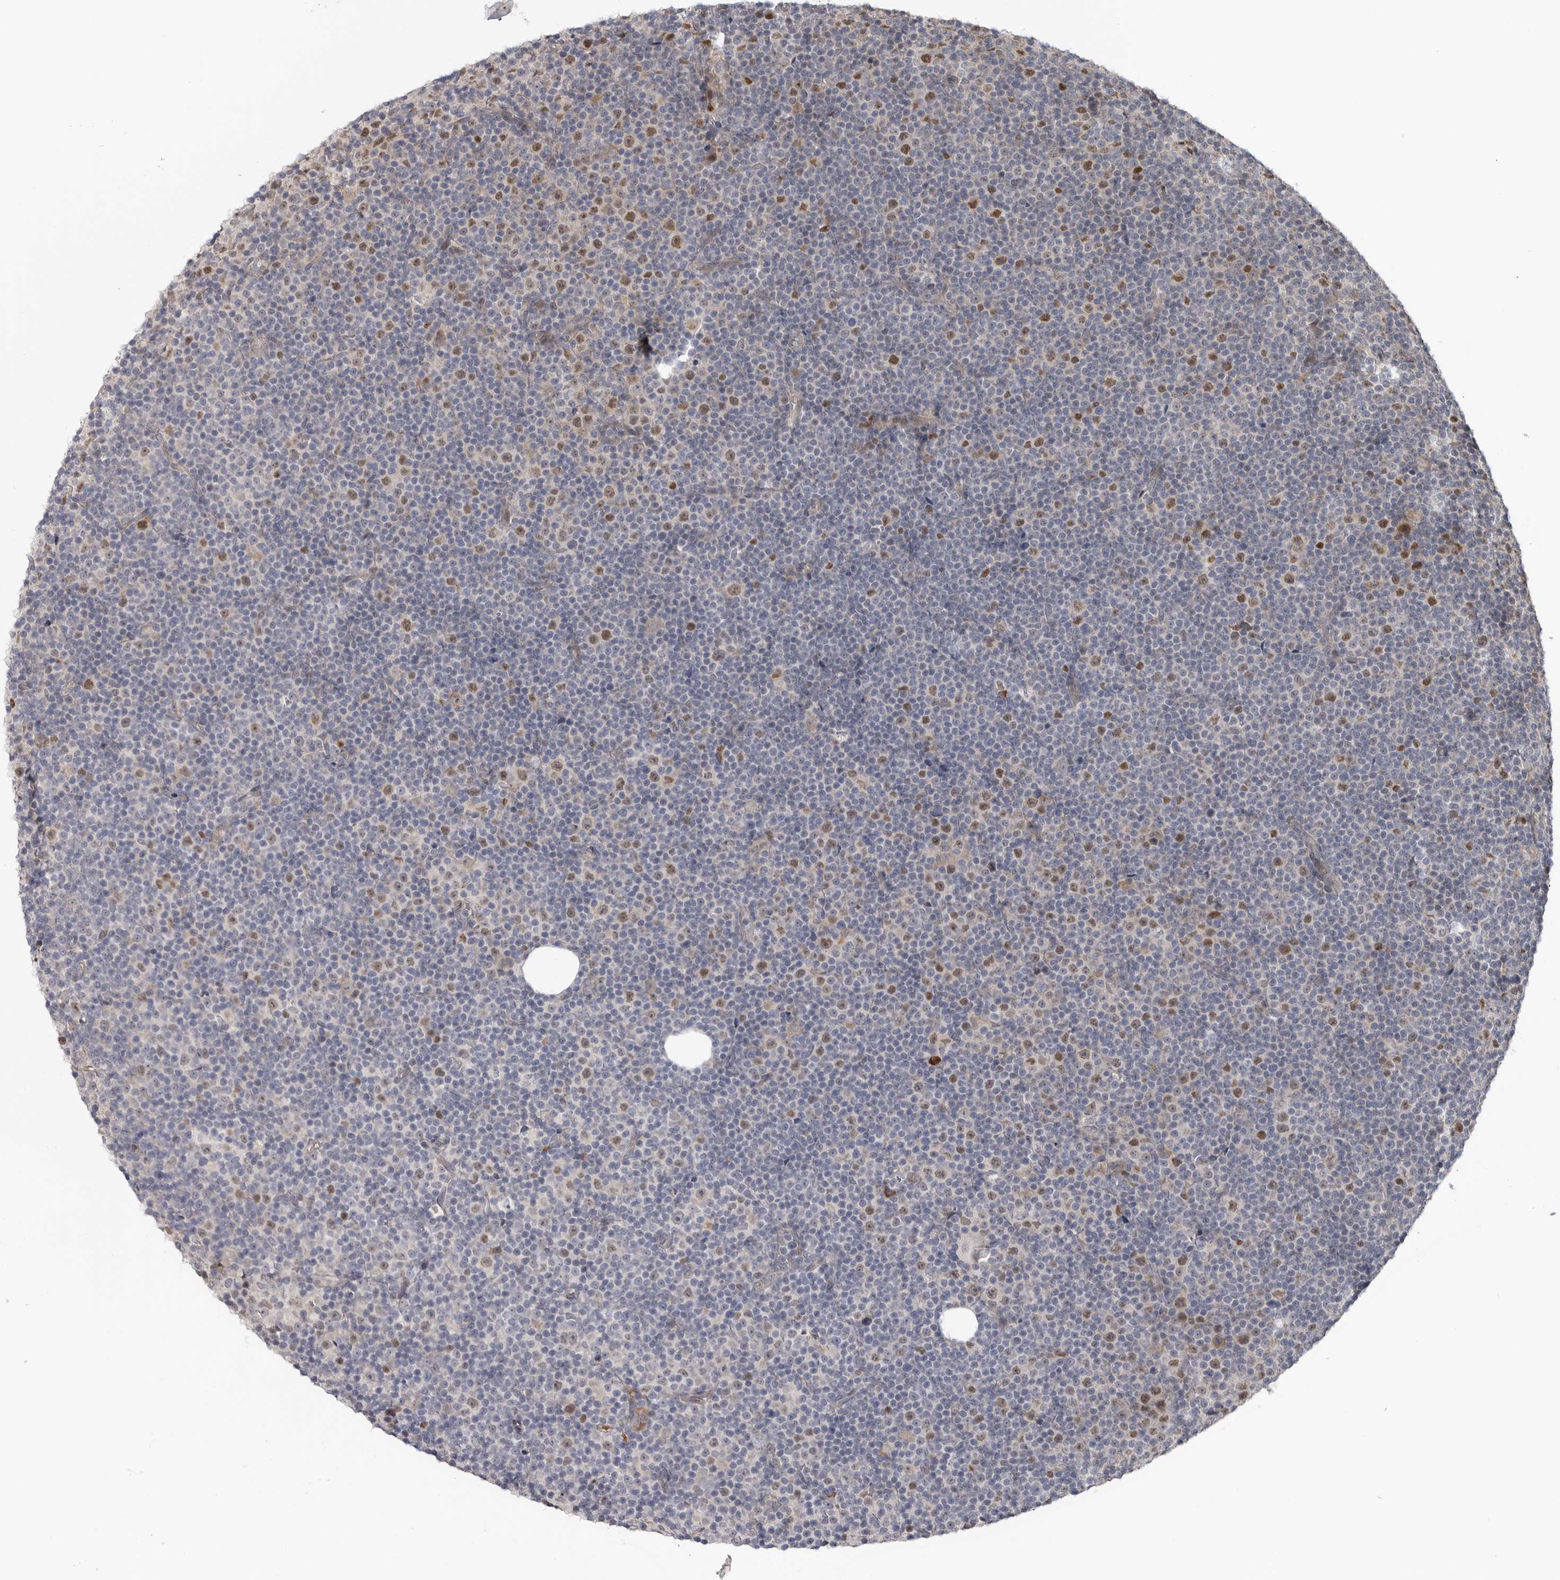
{"staining": {"intensity": "moderate", "quantity": "25%-75%", "location": "nuclear"}, "tissue": "lymphoma", "cell_type": "Tumor cells", "image_type": "cancer", "snomed": [{"axis": "morphology", "description": "Malignant lymphoma, non-Hodgkin's type, Low grade"}, {"axis": "topography", "description": "Lymph node"}], "caption": "An image of low-grade malignant lymphoma, non-Hodgkin's type stained for a protein displays moderate nuclear brown staining in tumor cells. Immunohistochemistry (ihc) stains the protein in brown and the nuclei are stained blue.", "gene": "ZNF277", "patient": {"sex": "female", "age": 67}}